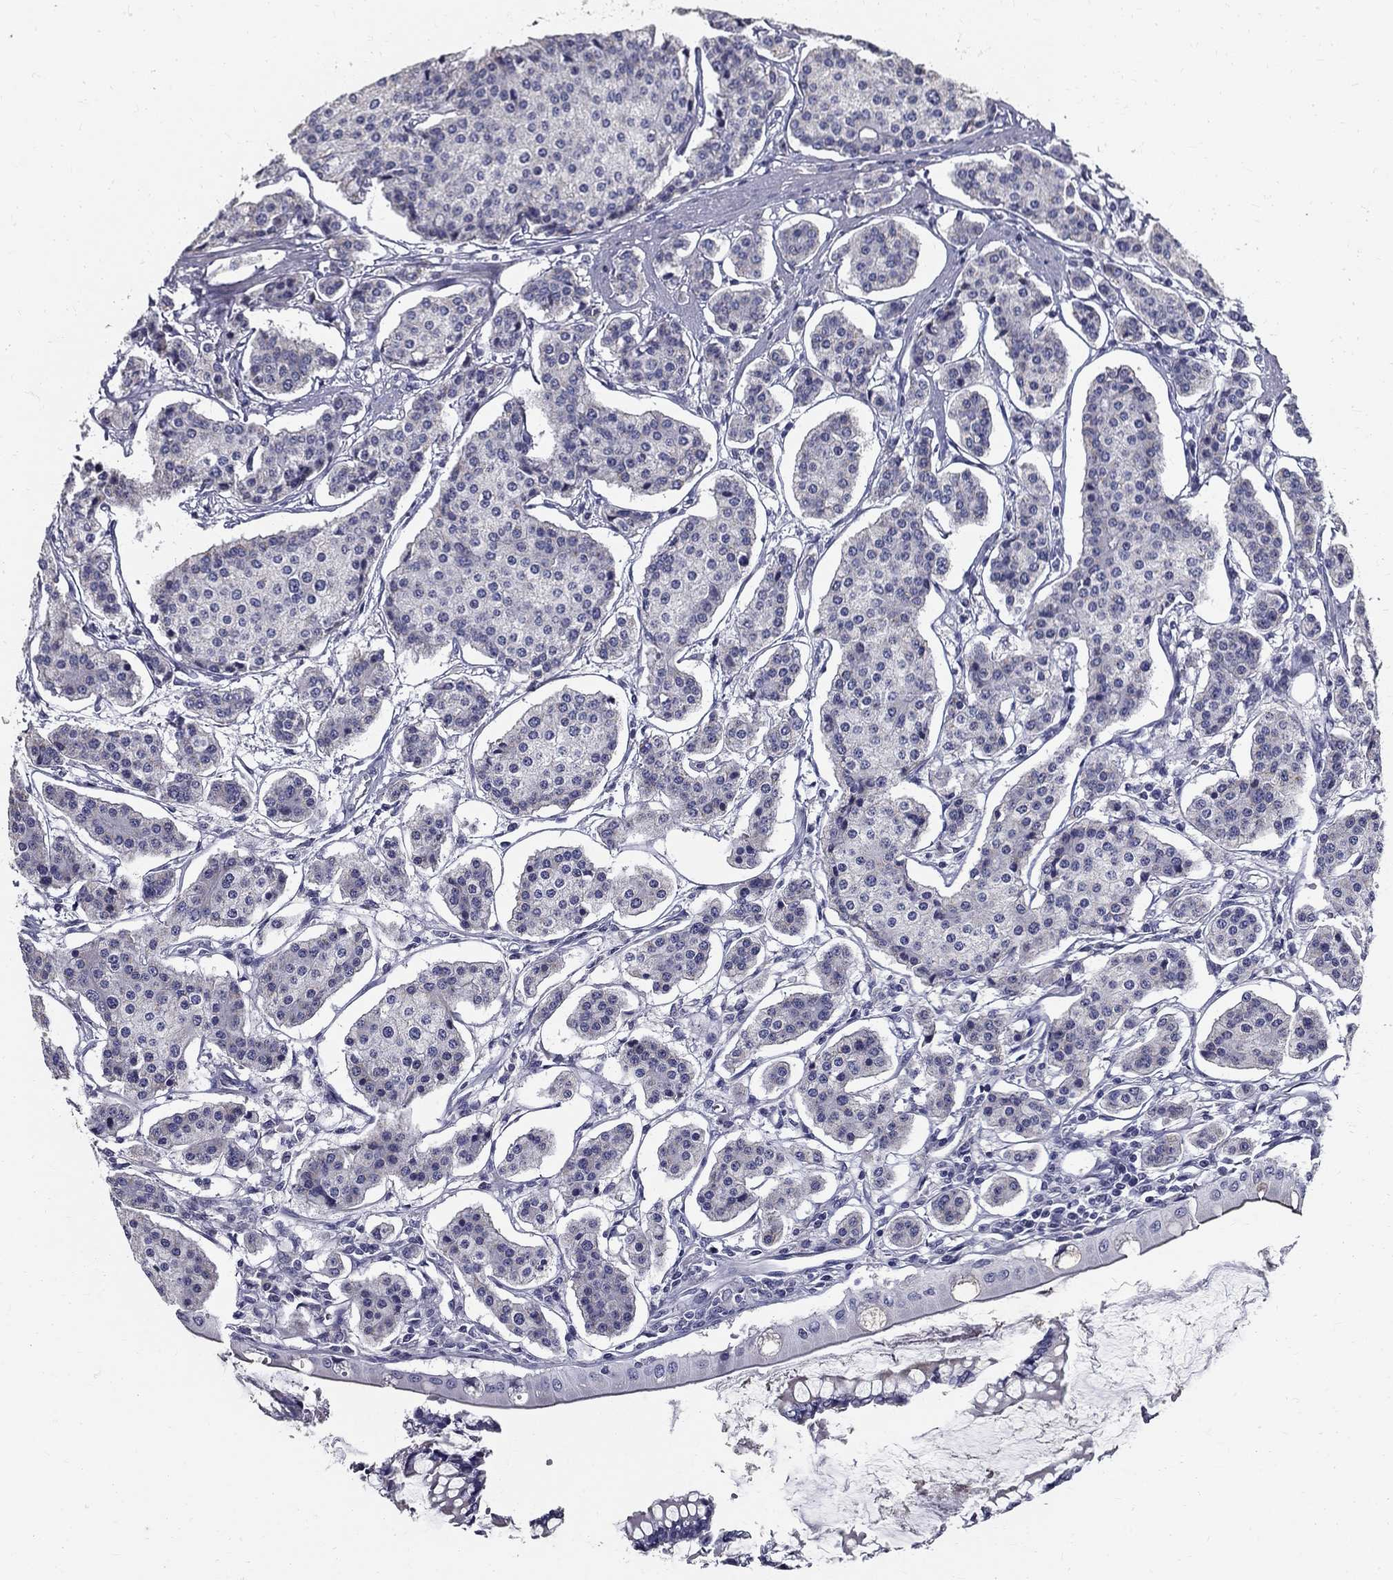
{"staining": {"intensity": "negative", "quantity": "none", "location": "none"}, "tissue": "carcinoid", "cell_type": "Tumor cells", "image_type": "cancer", "snomed": [{"axis": "morphology", "description": "Carcinoid, malignant, NOS"}, {"axis": "topography", "description": "Small intestine"}], "caption": "The image reveals no significant expression in tumor cells of carcinoid.", "gene": "TGM4", "patient": {"sex": "female", "age": 65}}